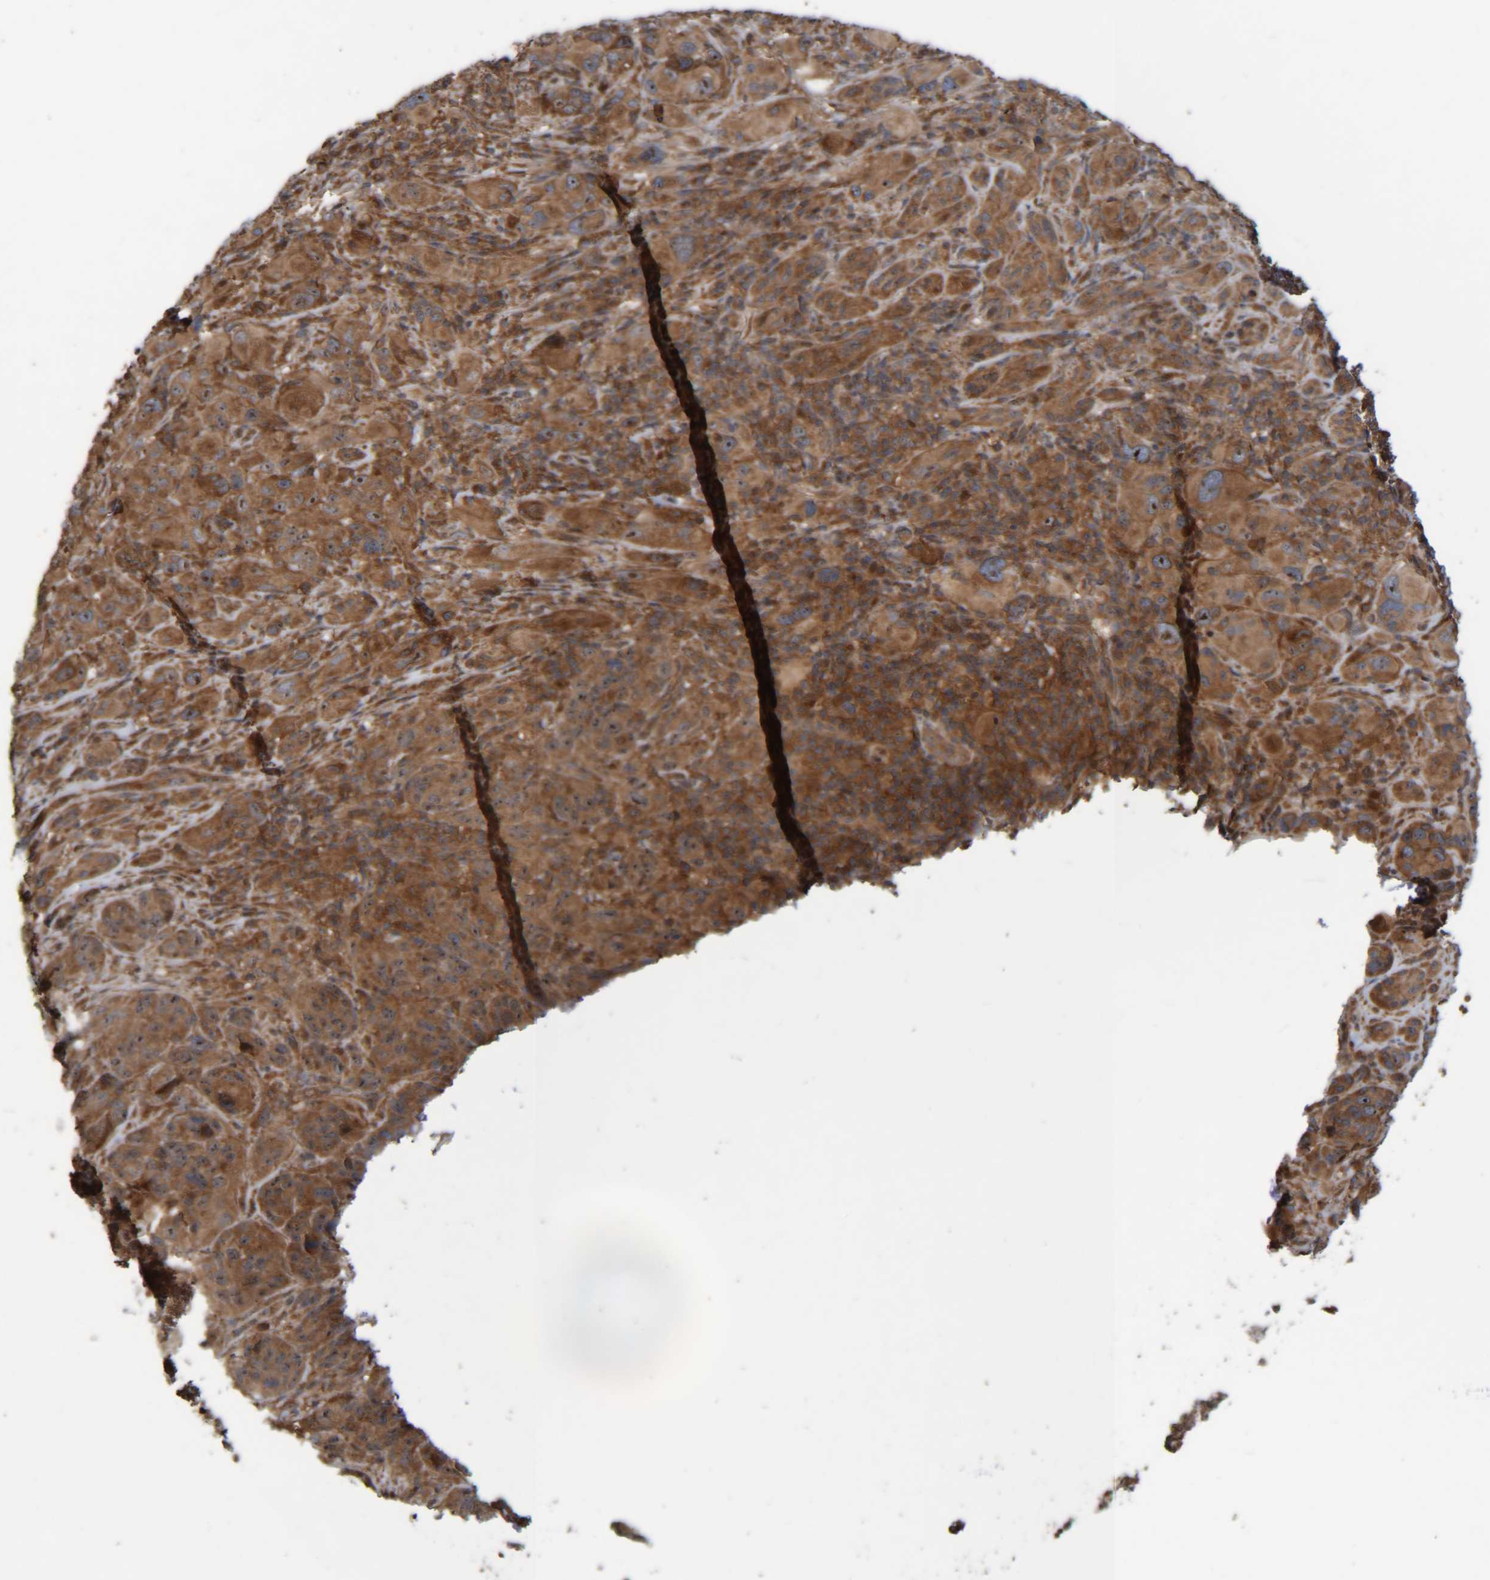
{"staining": {"intensity": "strong", "quantity": ">75%", "location": "cytoplasmic/membranous,nuclear"}, "tissue": "melanoma", "cell_type": "Tumor cells", "image_type": "cancer", "snomed": [{"axis": "morphology", "description": "Malignant melanoma, NOS"}, {"axis": "topography", "description": "Skin of head"}], "caption": "Immunohistochemistry (IHC) staining of melanoma, which shows high levels of strong cytoplasmic/membranous and nuclear positivity in approximately >75% of tumor cells indicating strong cytoplasmic/membranous and nuclear protein positivity. The staining was performed using DAB (brown) for protein detection and nuclei were counterstained in hematoxylin (blue).", "gene": "CCDC57", "patient": {"sex": "male", "age": 96}}